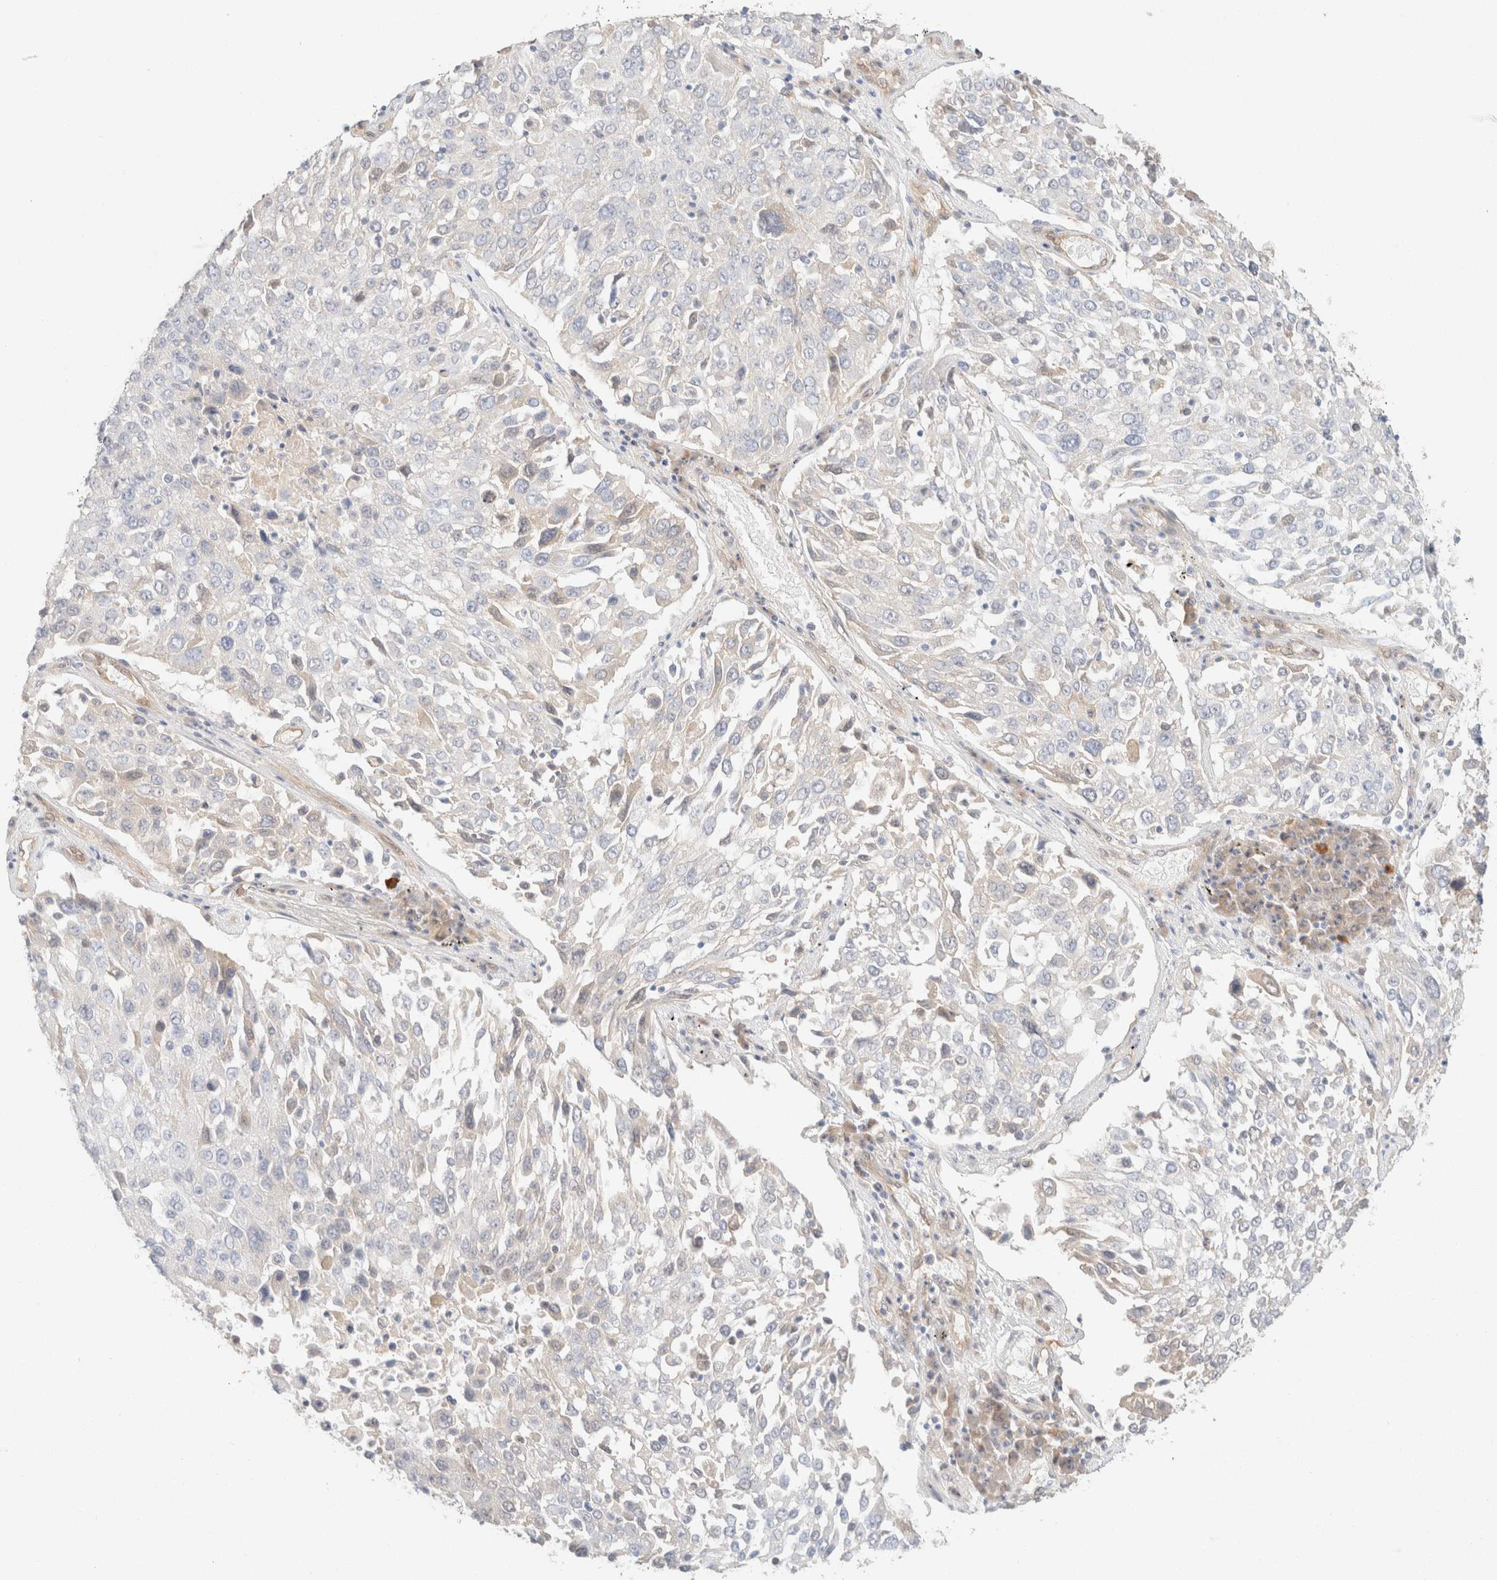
{"staining": {"intensity": "negative", "quantity": "none", "location": "none"}, "tissue": "lung cancer", "cell_type": "Tumor cells", "image_type": "cancer", "snomed": [{"axis": "morphology", "description": "Squamous cell carcinoma, NOS"}, {"axis": "topography", "description": "Lung"}], "caption": "Micrograph shows no significant protein expression in tumor cells of lung squamous cell carcinoma. The staining is performed using DAB brown chromogen with nuclei counter-stained in using hematoxylin.", "gene": "CSNK1E", "patient": {"sex": "male", "age": 65}}